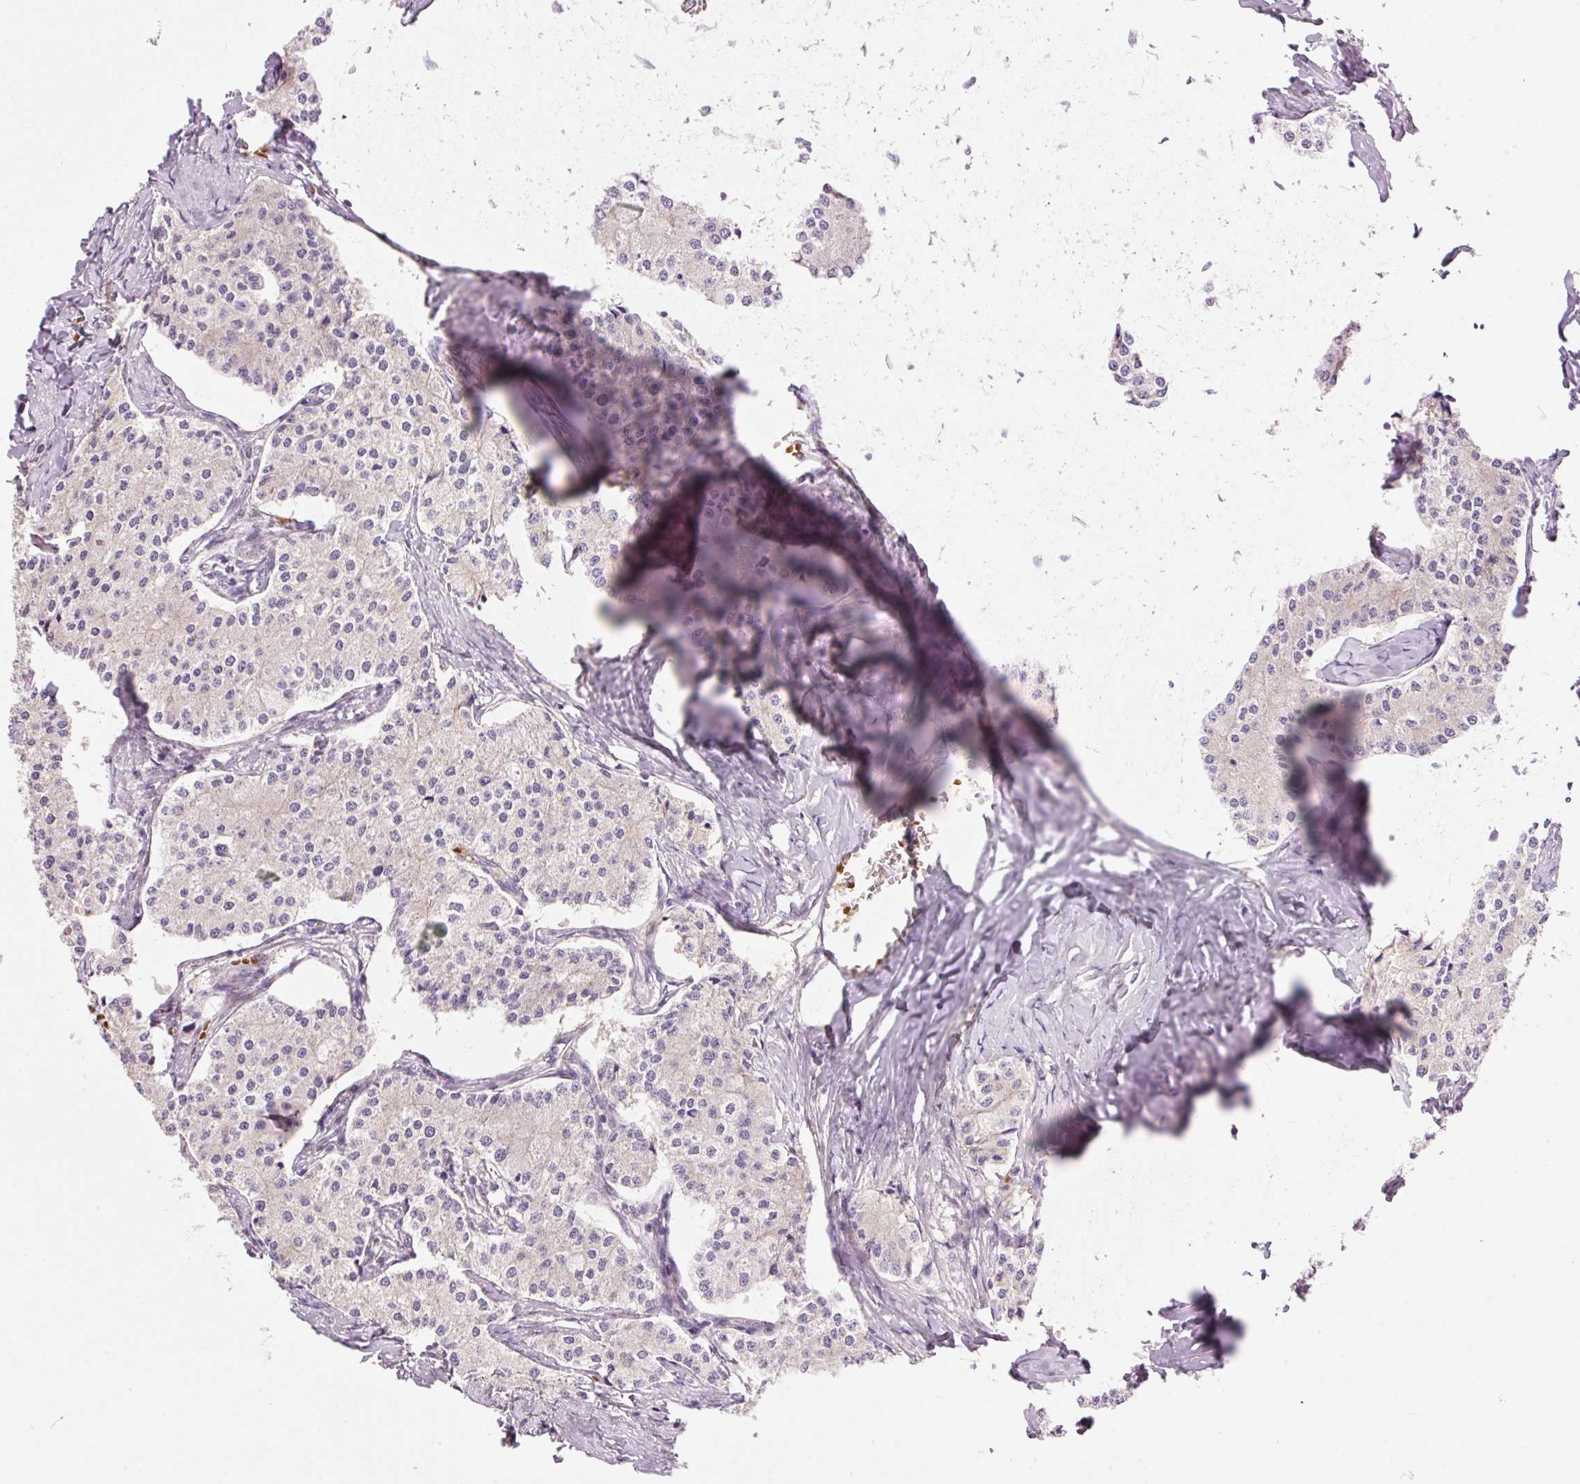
{"staining": {"intensity": "negative", "quantity": "none", "location": "none"}, "tissue": "carcinoid", "cell_type": "Tumor cells", "image_type": "cancer", "snomed": [{"axis": "morphology", "description": "Carcinoid, malignant, NOS"}, {"axis": "topography", "description": "Colon"}], "caption": "Human carcinoid stained for a protein using immunohistochemistry (IHC) shows no staining in tumor cells.", "gene": "CMTM8", "patient": {"sex": "female", "age": 52}}